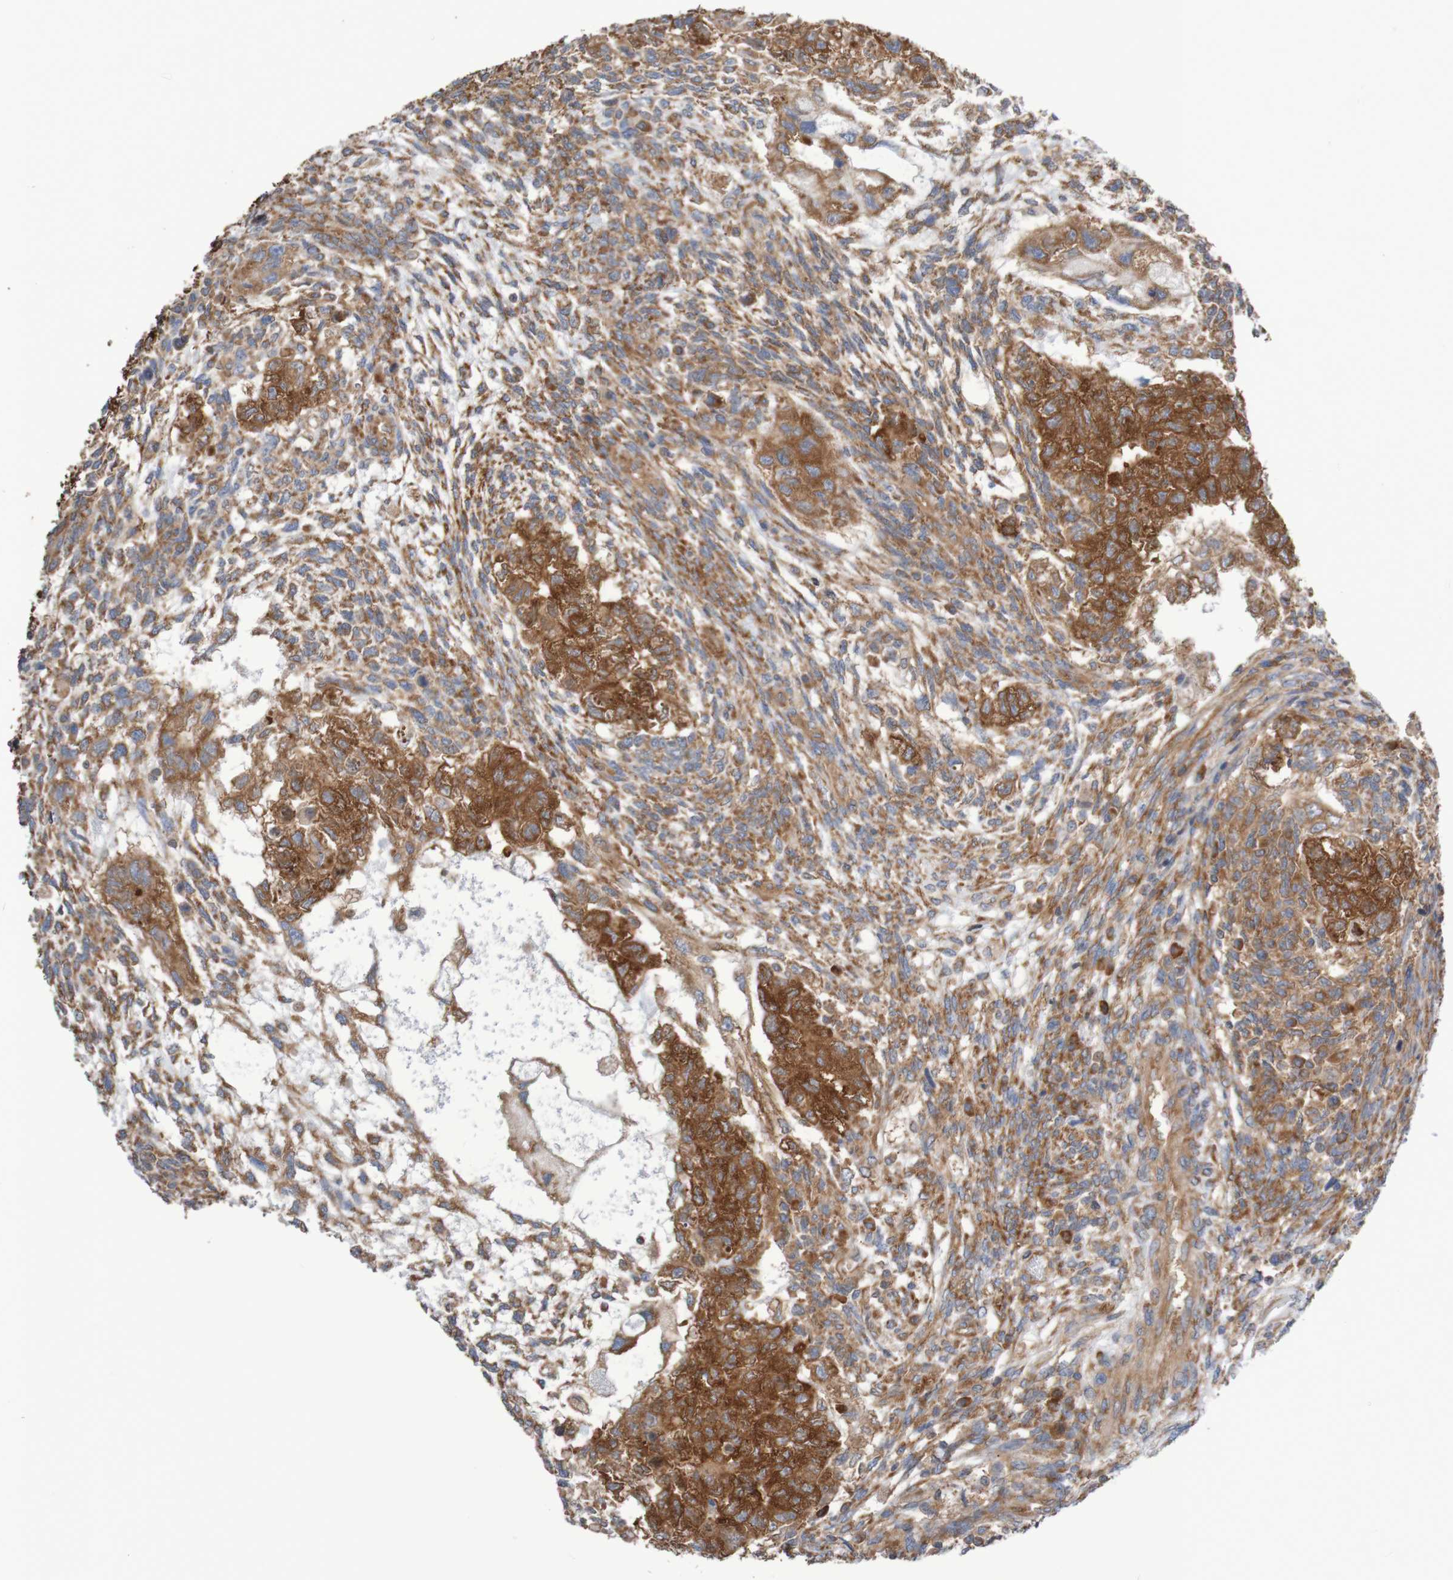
{"staining": {"intensity": "strong", "quantity": ">75%", "location": "cytoplasmic/membranous"}, "tissue": "testis cancer", "cell_type": "Tumor cells", "image_type": "cancer", "snomed": [{"axis": "morphology", "description": "Normal tissue, NOS"}, {"axis": "morphology", "description": "Carcinoma, Embryonal, NOS"}, {"axis": "topography", "description": "Testis"}], "caption": "The immunohistochemical stain shows strong cytoplasmic/membranous staining in tumor cells of testis cancer tissue. The protein of interest is stained brown, and the nuclei are stained in blue (DAB IHC with brightfield microscopy, high magnification).", "gene": "LRRC47", "patient": {"sex": "male", "age": 36}}